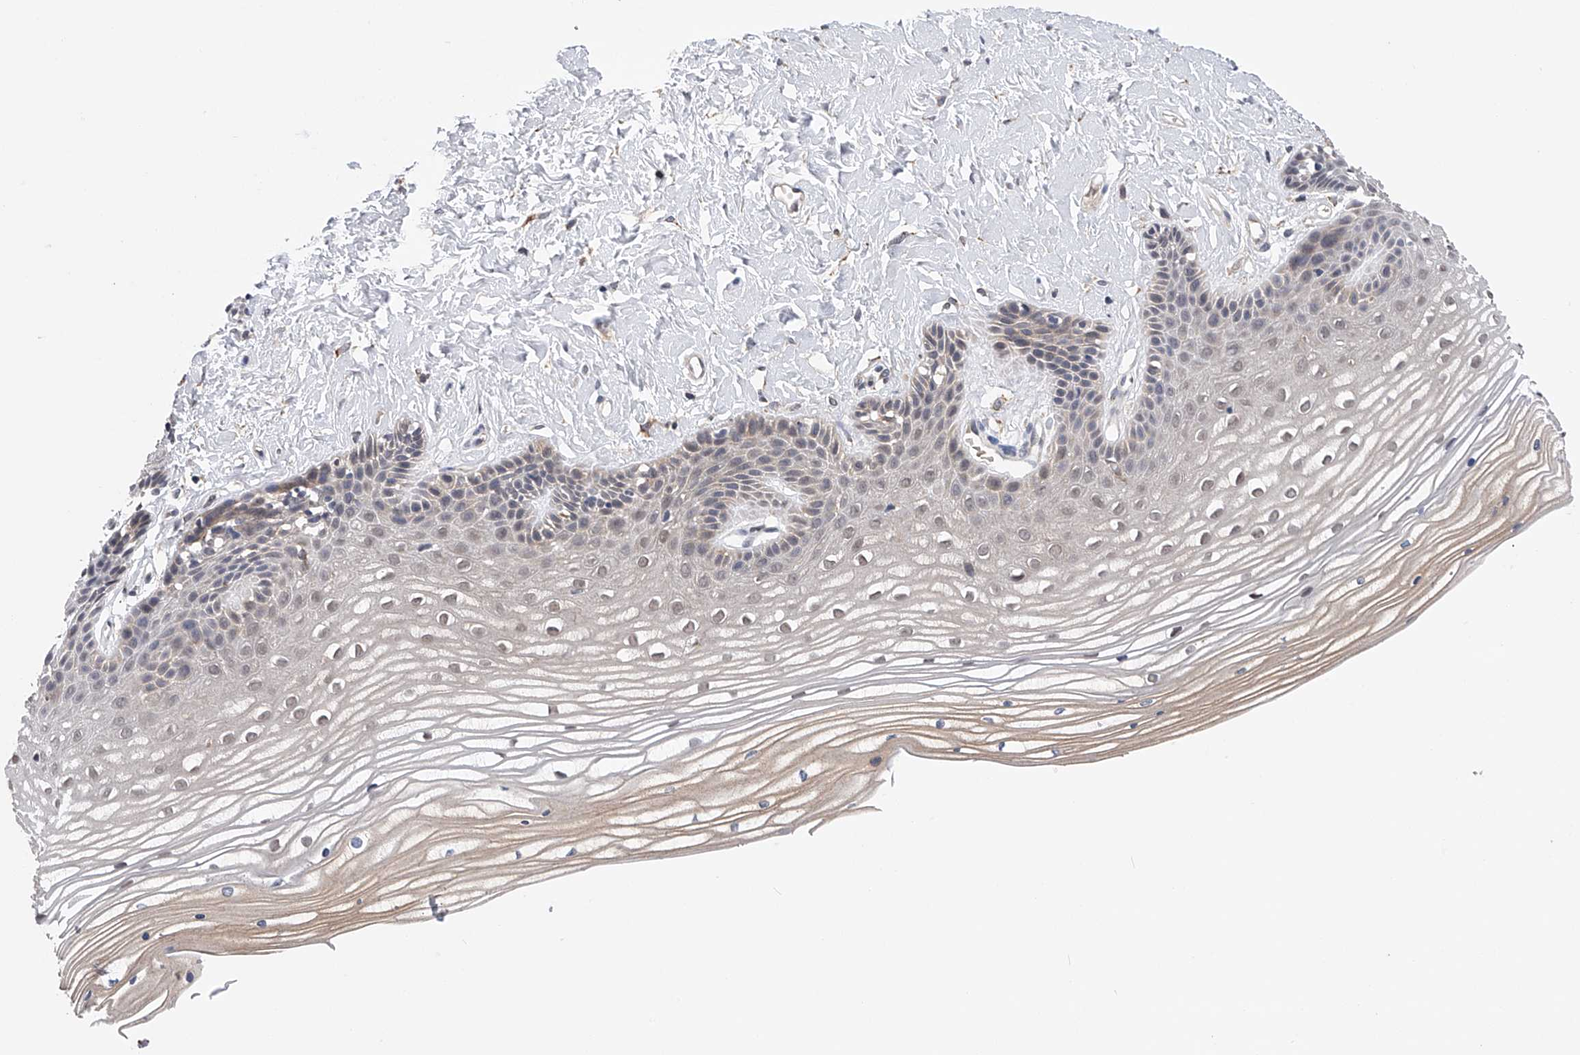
{"staining": {"intensity": "weak", "quantity": "25%-75%", "location": "cytoplasmic/membranous,nuclear"}, "tissue": "vagina", "cell_type": "Squamous epithelial cells", "image_type": "normal", "snomed": [{"axis": "morphology", "description": "Normal tissue, NOS"}, {"axis": "topography", "description": "Vagina"}, {"axis": "topography", "description": "Cervix"}], "caption": "This is an image of immunohistochemistry staining of unremarkable vagina, which shows weak positivity in the cytoplasmic/membranous,nuclear of squamous epithelial cells.", "gene": "SPOCK1", "patient": {"sex": "female", "age": 40}}